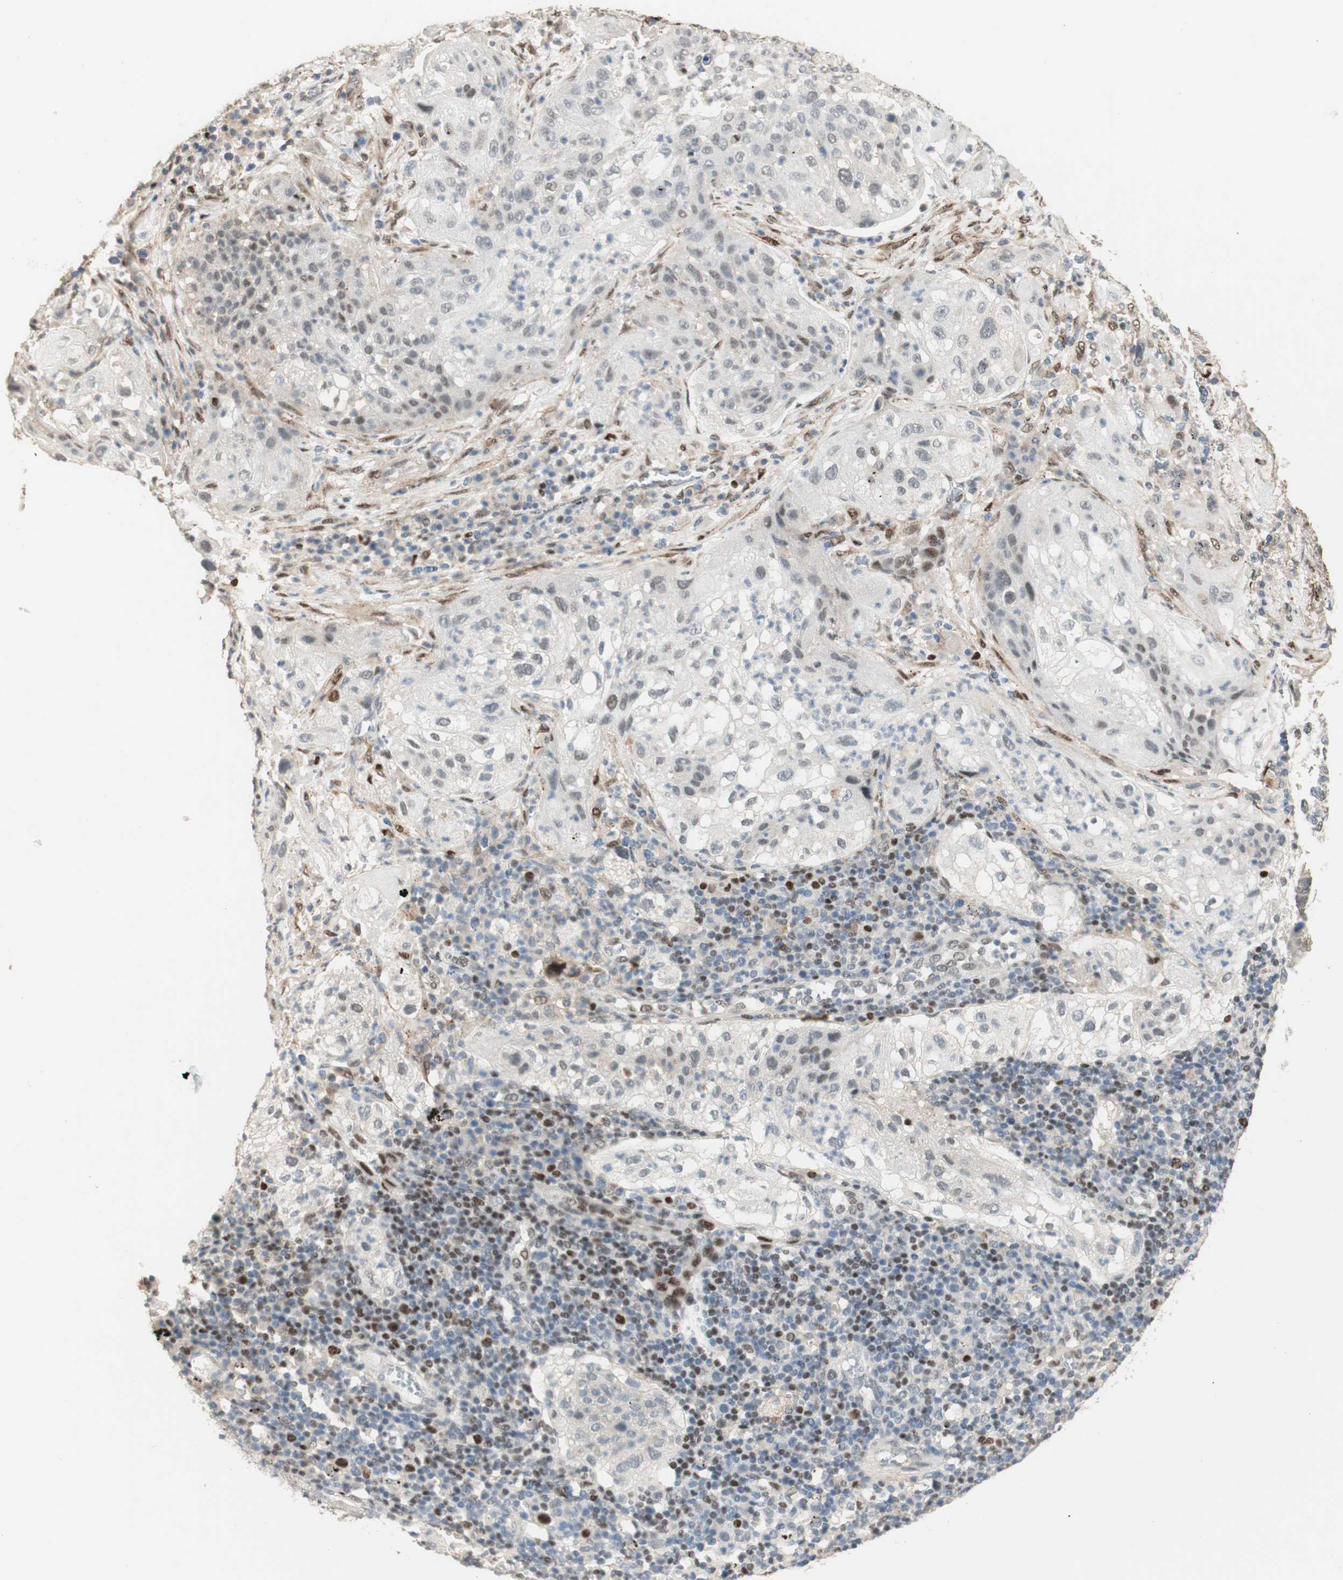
{"staining": {"intensity": "weak", "quantity": "<25%", "location": "nuclear"}, "tissue": "lung cancer", "cell_type": "Tumor cells", "image_type": "cancer", "snomed": [{"axis": "morphology", "description": "Inflammation, NOS"}, {"axis": "morphology", "description": "Squamous cell carcinoma, NOS"}, {"axis": "topography", "description": "Lymph node"}, {"axis": "topography", "description": "Soft tissue"}, {"axis": "topography", "description": "Lung"}], "caption": "A high-resolution photomicrograph shows IHC staining of lung cancer (squamous cell carcinoma), which demonstrates no significant positivity in tumor cells.", "gene": "FOXP1", "patient": {"sex": "male", "age": 66}}